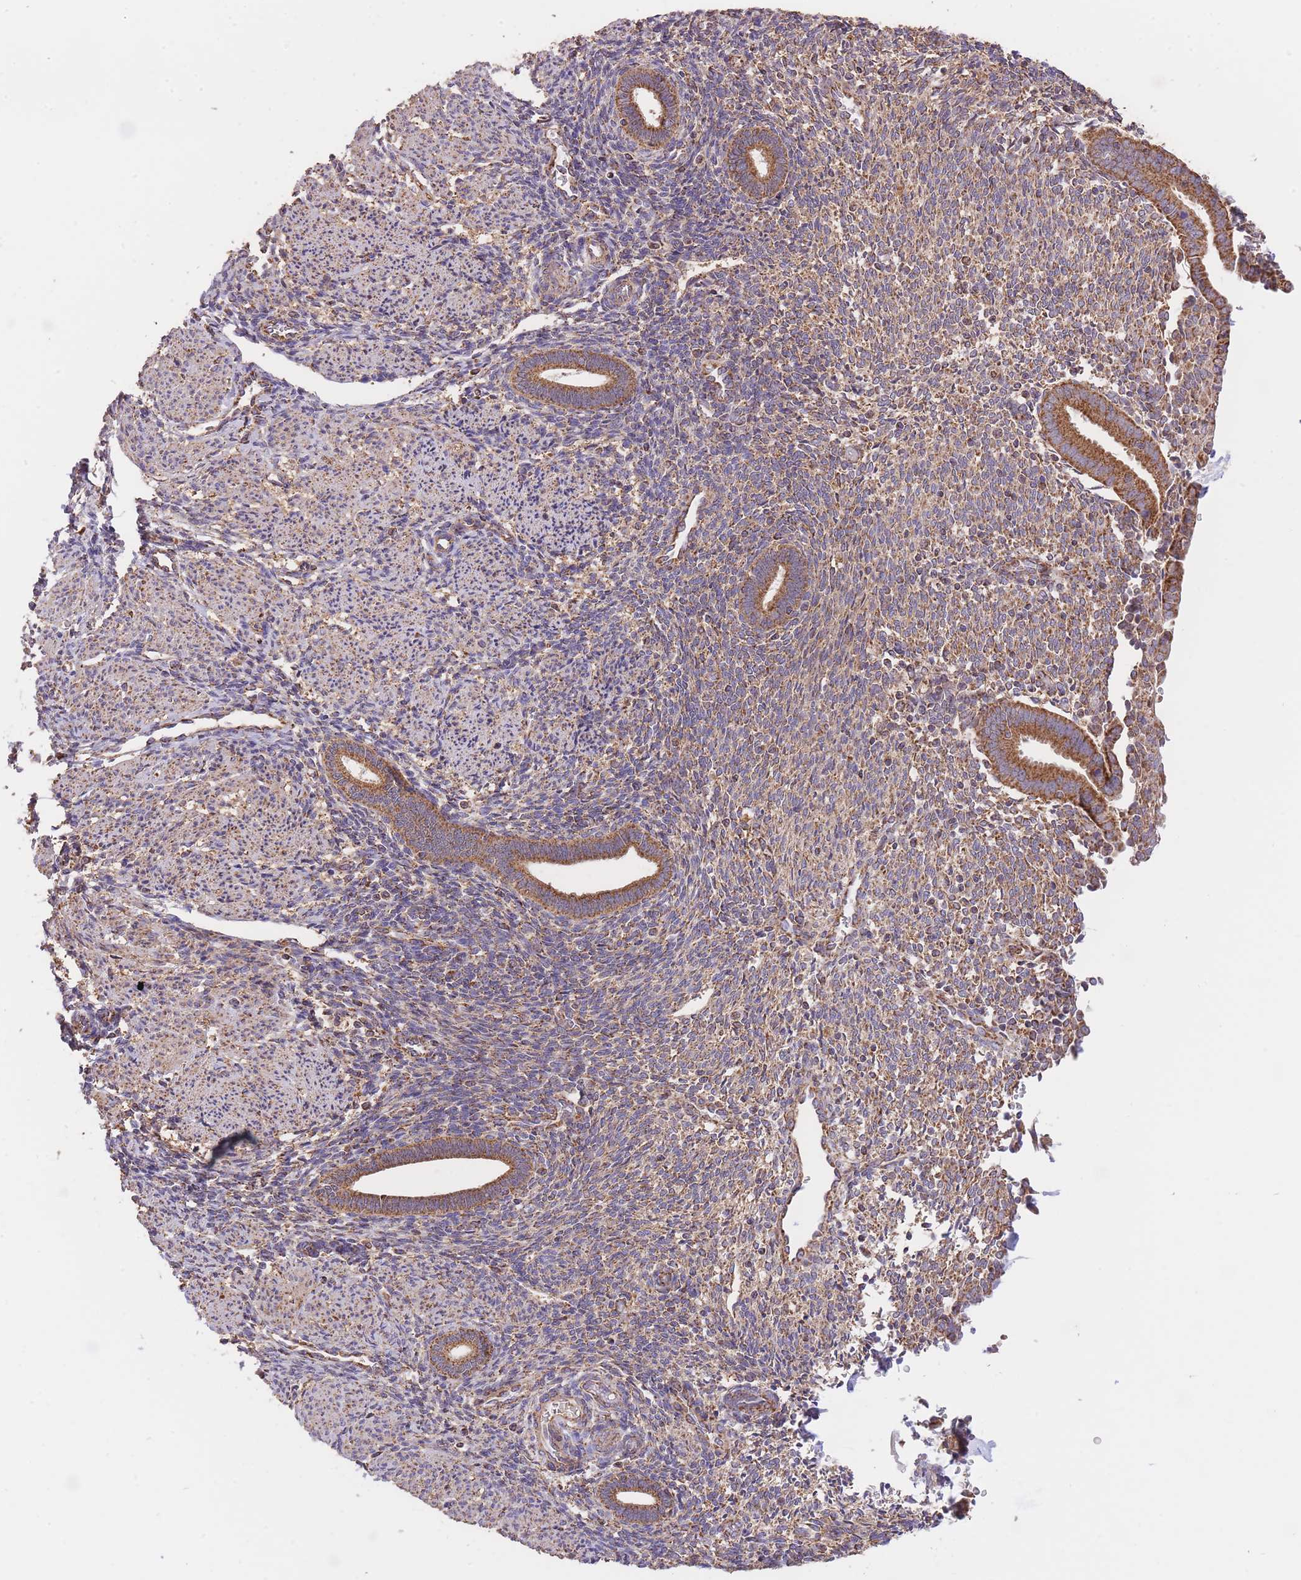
{"staining": {"intensity": "moderate", "quantity": "<25%", "location": "cytoplasmic/membranous"}, "tissue": "endometrium", "cell_type": "Cells in endometrial stroma", "image_type": "normal", "snomed": [{"axis": "morphology", "description": "Normal tissue, NOS"}, {"axis": "topography", "description": "Endometrium"}], "caption": "Approximately <25% of cells in endometrial stroma in benign endometrium show moderate cytoplasmic/membranous protein expression as visualized by brown immunohistochemical staining.", "gene": "PREP", "patient": {"sex": "female", "age": 32}}